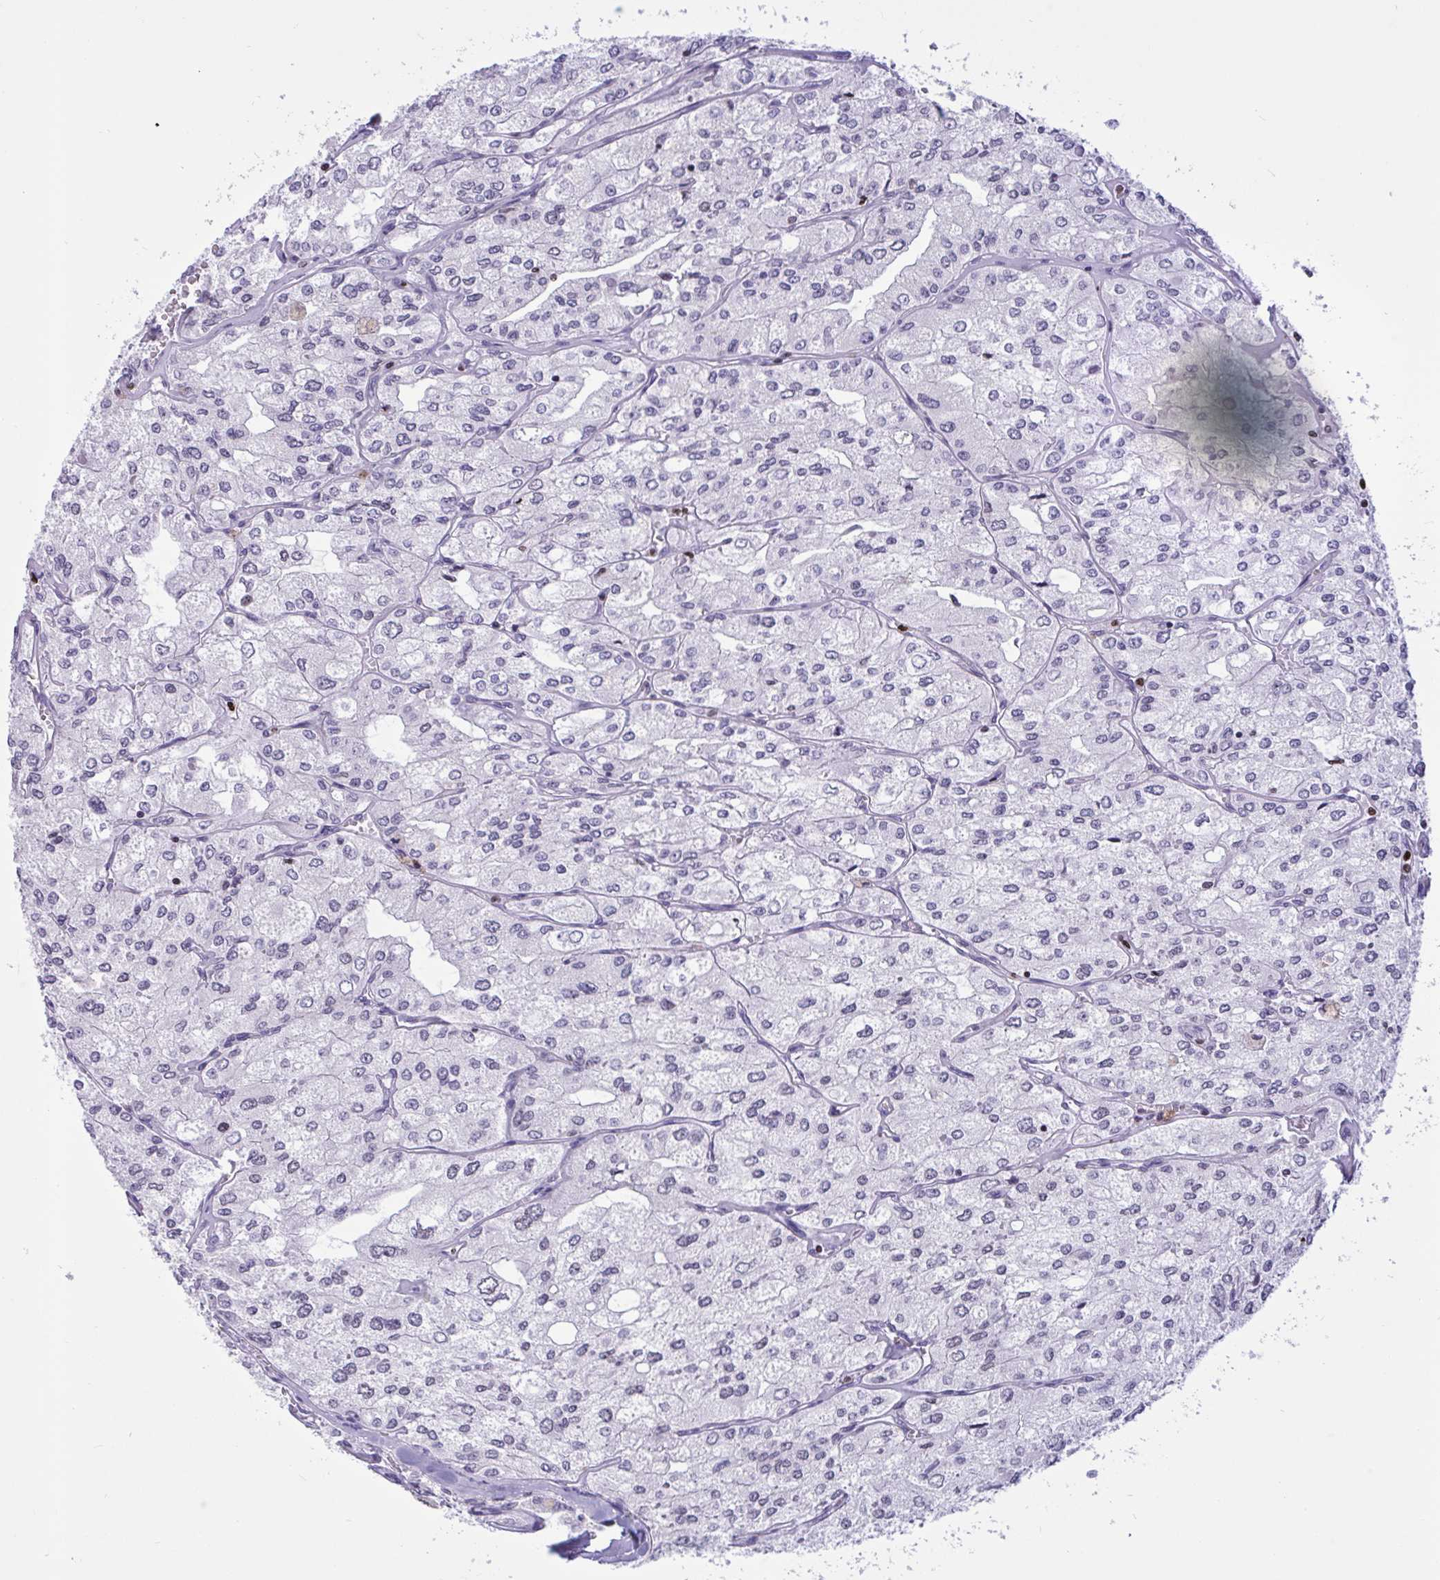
{"staining": {"intensity": "negative", "quantity": "none", "location": "none"}, "tissue": "renal cancer", "cell_type": "Tumor cells", "image_type": "cancer", "snomed": [{"axis": "morphology", "description": "Adenocarcinoma, NOS"}, {"axis": "topography", "description": "Kidney"}], "caption": "Renal adenocarcinoma was stained to show a protein in brown. There is no significant expression in tumor cells.", "gene": "HMGB2", "patient": {"sex": "female", "age": 70}}